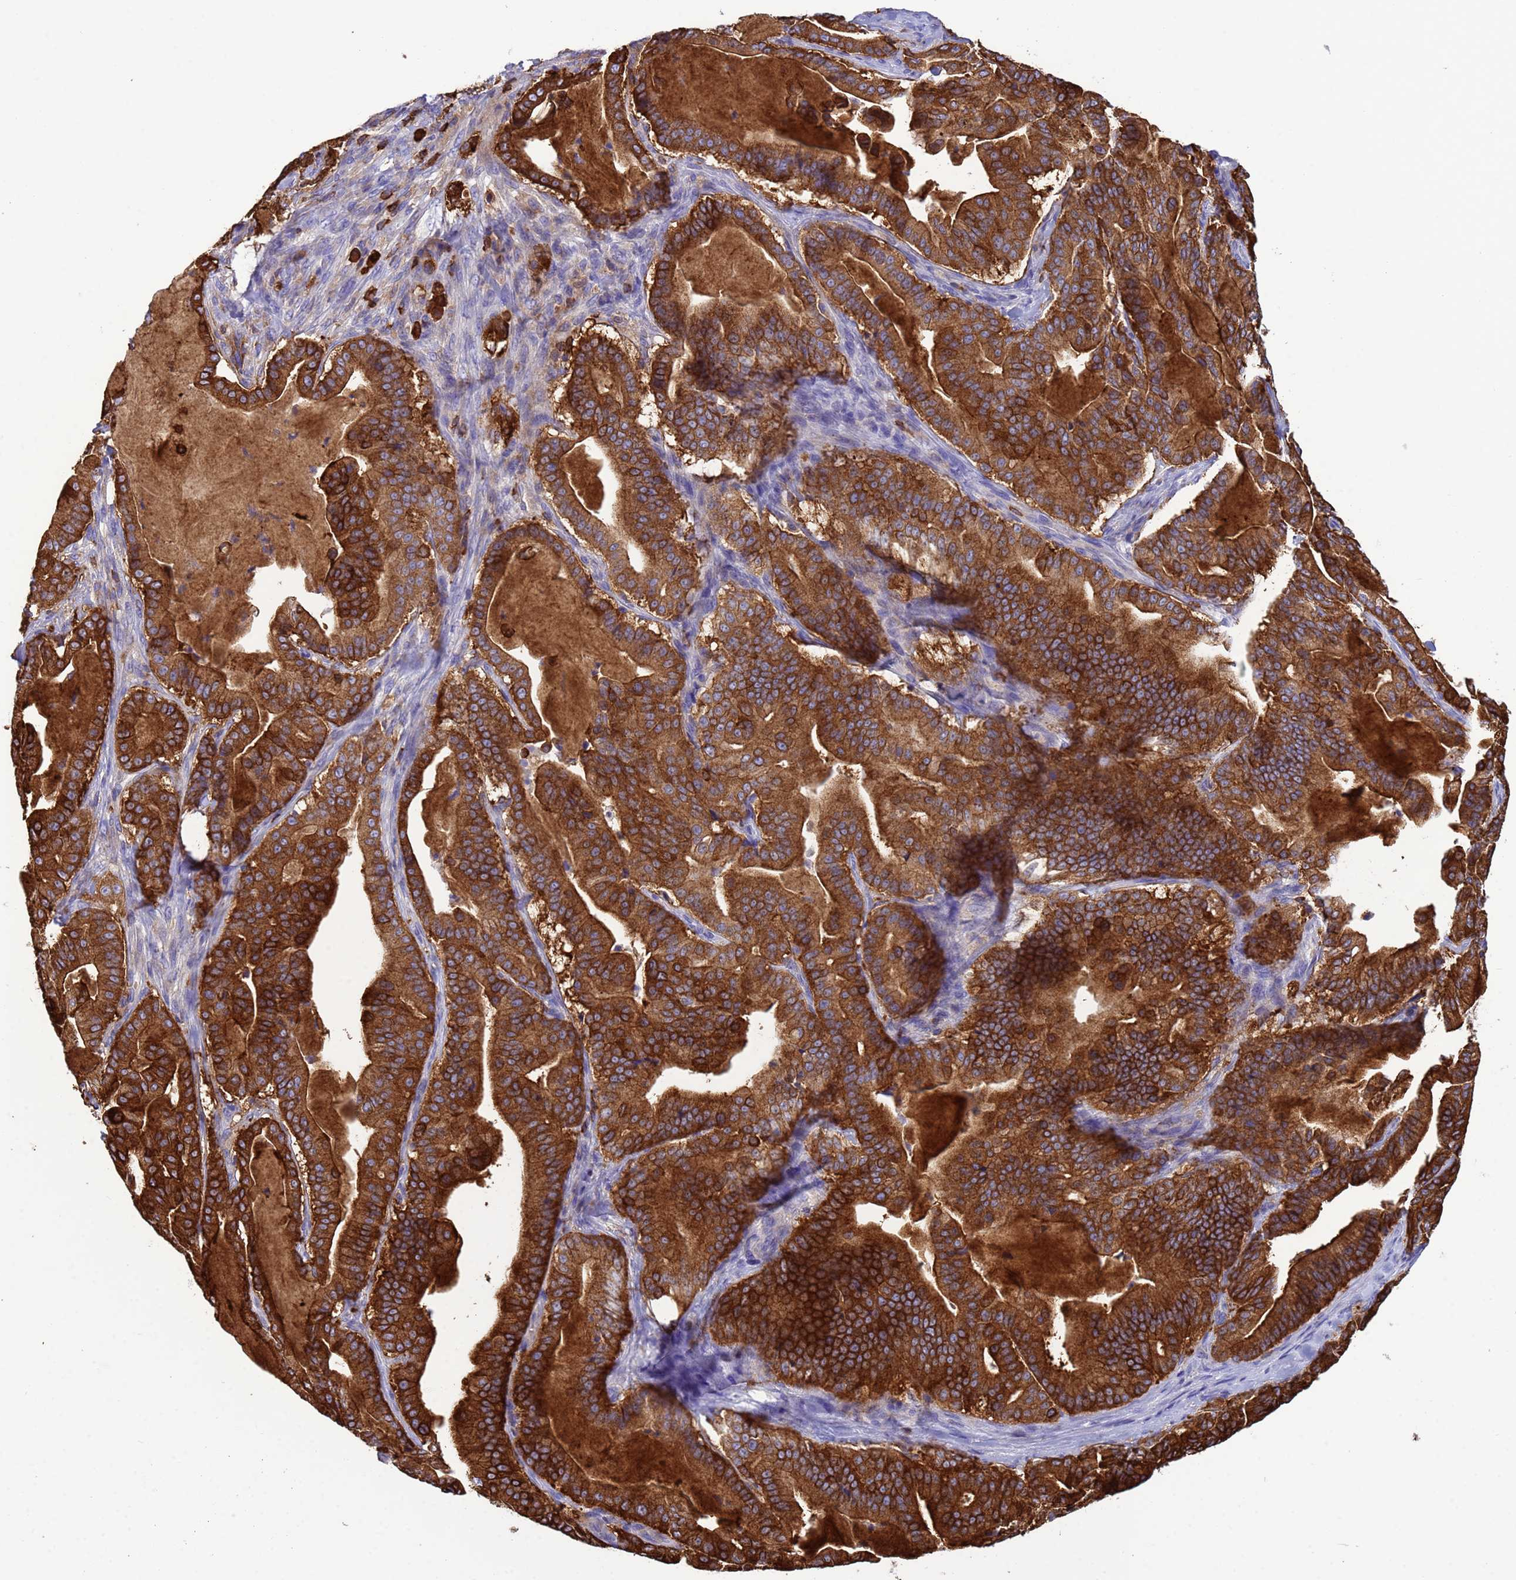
{"staining": {"intensity": "strong", "quantity": ">75%", "location": "cytoplasmic/membranous"}, "tissue": "pancreatic cancer", "cell_type": "Tumor cells", "image_type": "cancer", "snomed": [{"axis": "morphology", "description": "Adenocarcinoma, NOS"}, {"axis": "topography", "description": "Pancreas"}], "caption": "This photomicrograph displays IHC staining of pancreatic cancer (adenocarcinoma), with high strong cytoplasmic/membranous positivity in approximately >75% of tumor cells.", "gene": "EZR", "patient": {"sex": "male", "age": 63}}